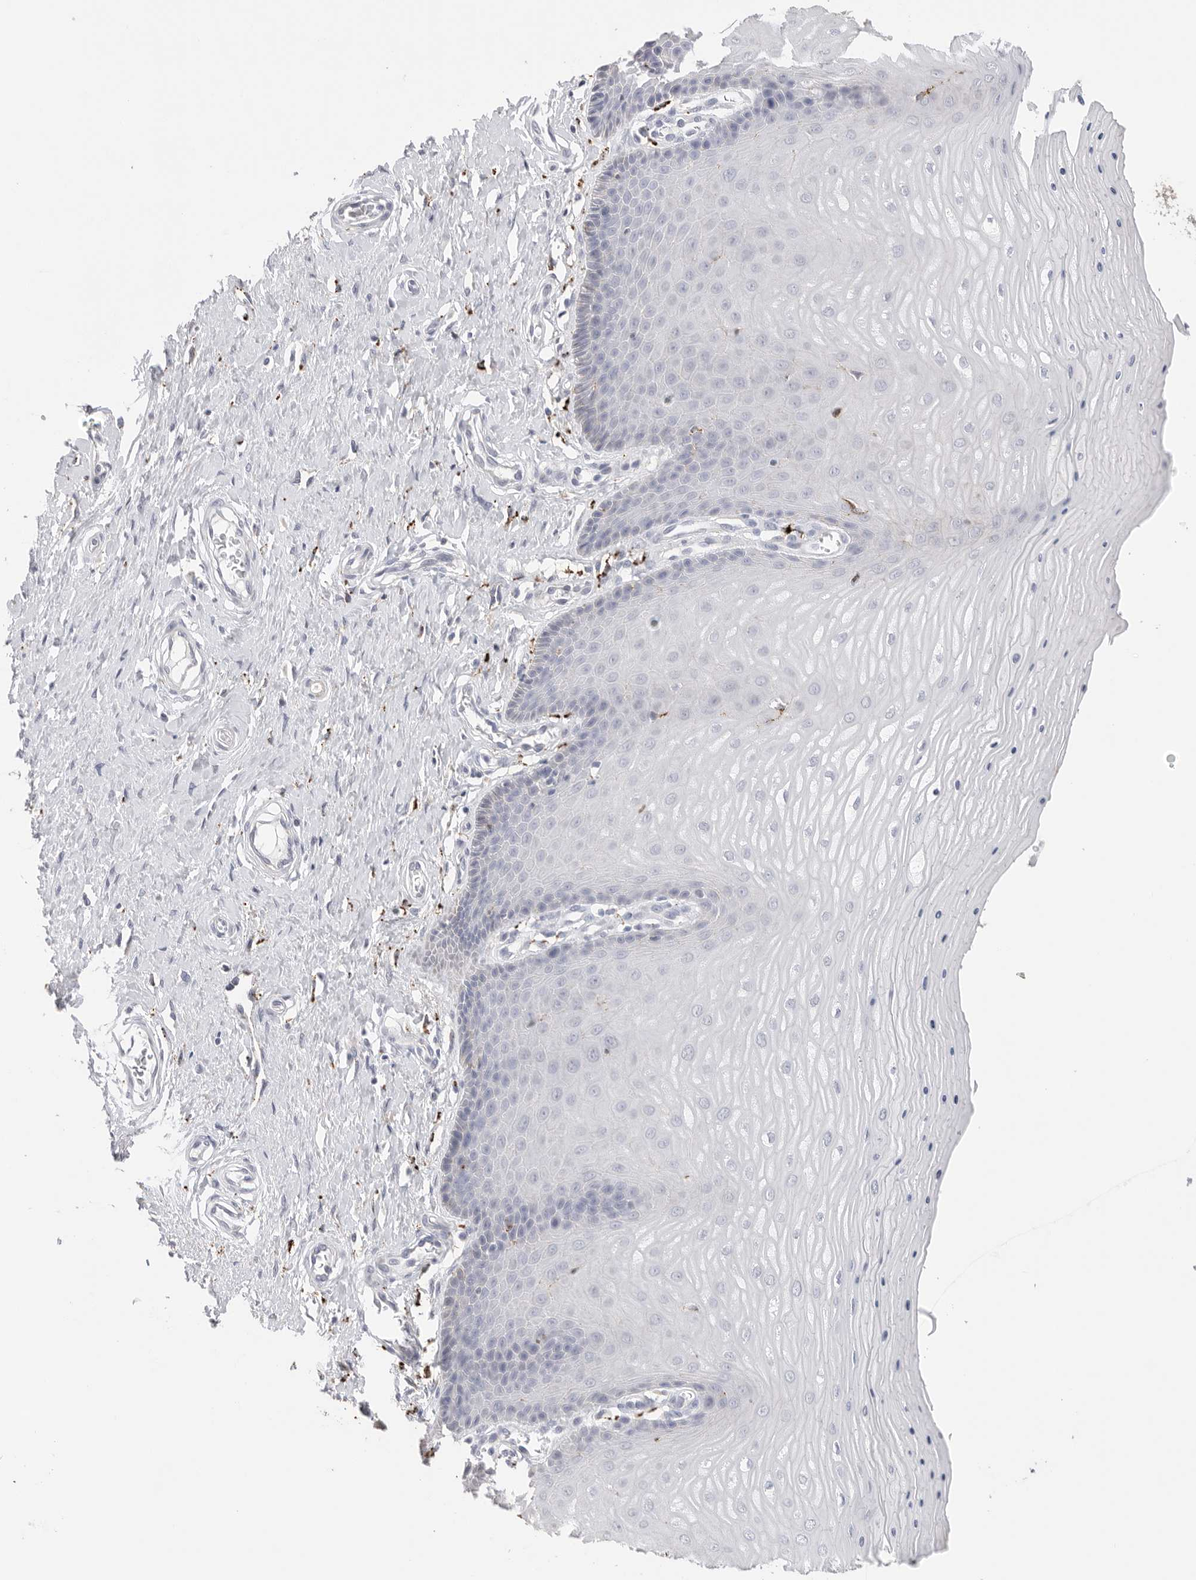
{"staining": {"intensity": "weak", "quantity": "<25%", "location": "cytoplasmic/membranous"}, "tissue": "cervix", "cell_type": "Glandular cells", "image_type": "normal", "snomed": [{"axis": "morphology", "description": "Normal tissue, NOS"}, {"axis": "topography", "description": "Cervix"}], "caption": "This is an IHC histopathology image of normal cervix. There is no positivity in glandular cells.", "gene": "GGH", "patient": {"sex": "female", "age": 55}}